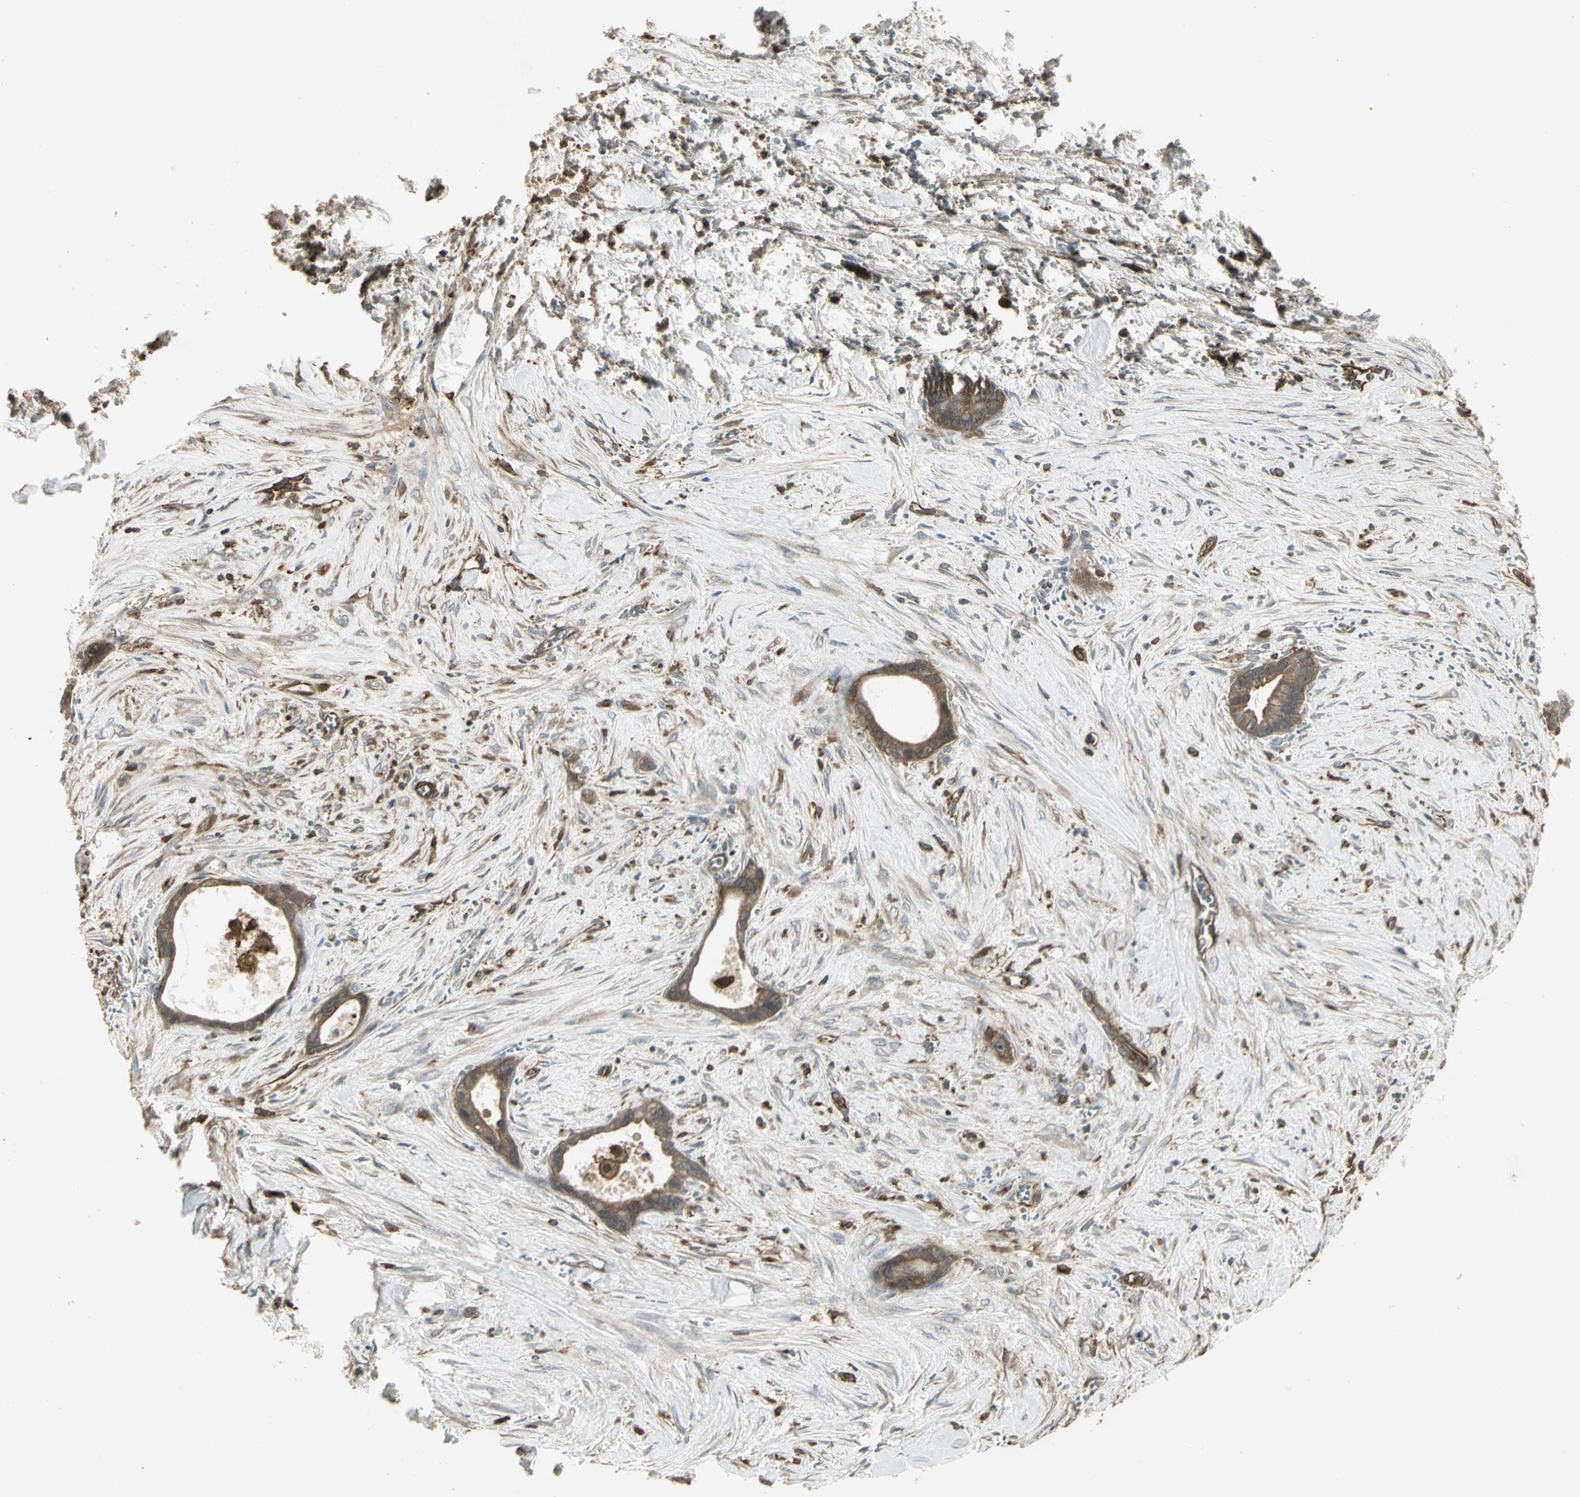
{"staining": {"intensity": "moderate", "quantity": ">75%", "location": "cytoplasmic/membranous"}, "tissue": "liver cancer", "cell_type": "Tumor cells", "image_type": "cancer", "snomed": [{"axis": "morphology", "description": "Cholangiocarcinoma"}, {"axis": "topography", "description": "Liver"}], "caption": "A photomicrograph showing moderate cytoplasmic/membranous positivity in about >75% of tumor cells in liver cholangiocarcinoma, as visualized by brown immunohistochemical staining.", "gene": "PRXL2B", "patient": {"sex": "female", "age": 55}}